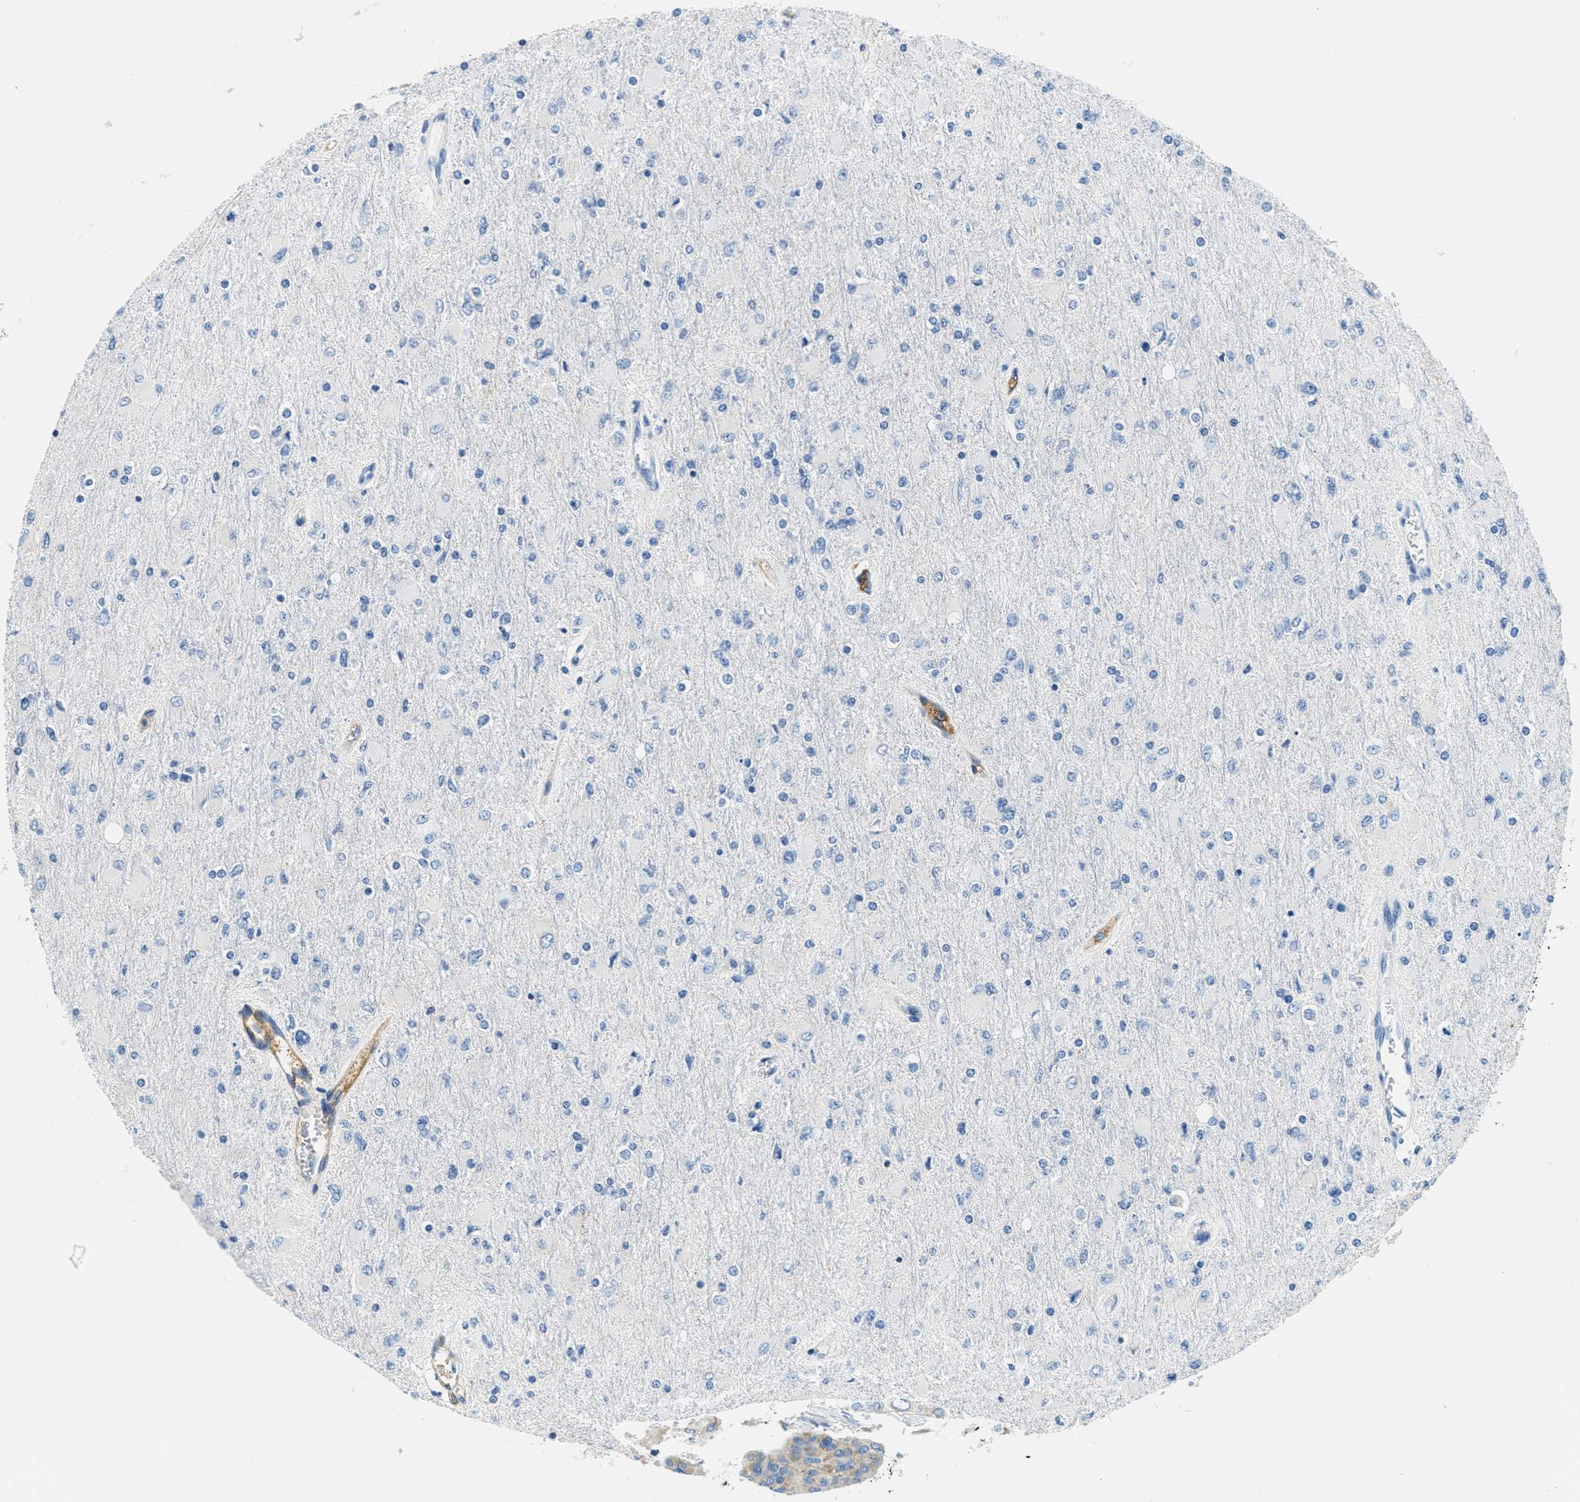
{"staining": {"intensity": "negative", "quantity": "none", "location": "none"}, "tissue": "glioma", "cell_type": "Tumor cells", "image_type": "cancer", "snomed": [{"axis": "morphology", "description": "Glioma, malignant, High grade"}, {"axis": "topography", "description": "Cerebral cortex"}], "caption": "This micrograph is of malignant glioma (high-grade) stained with IHC to label a protein in brown with the nuclei are counter-stained blue. There is no positivity in tumor cells. The staining is performed using DAB brown chromogen with nuclei counter-stained in using hematoxylin.", "gene": "CA4", "patient": {"sex": "female", "age": 36}}